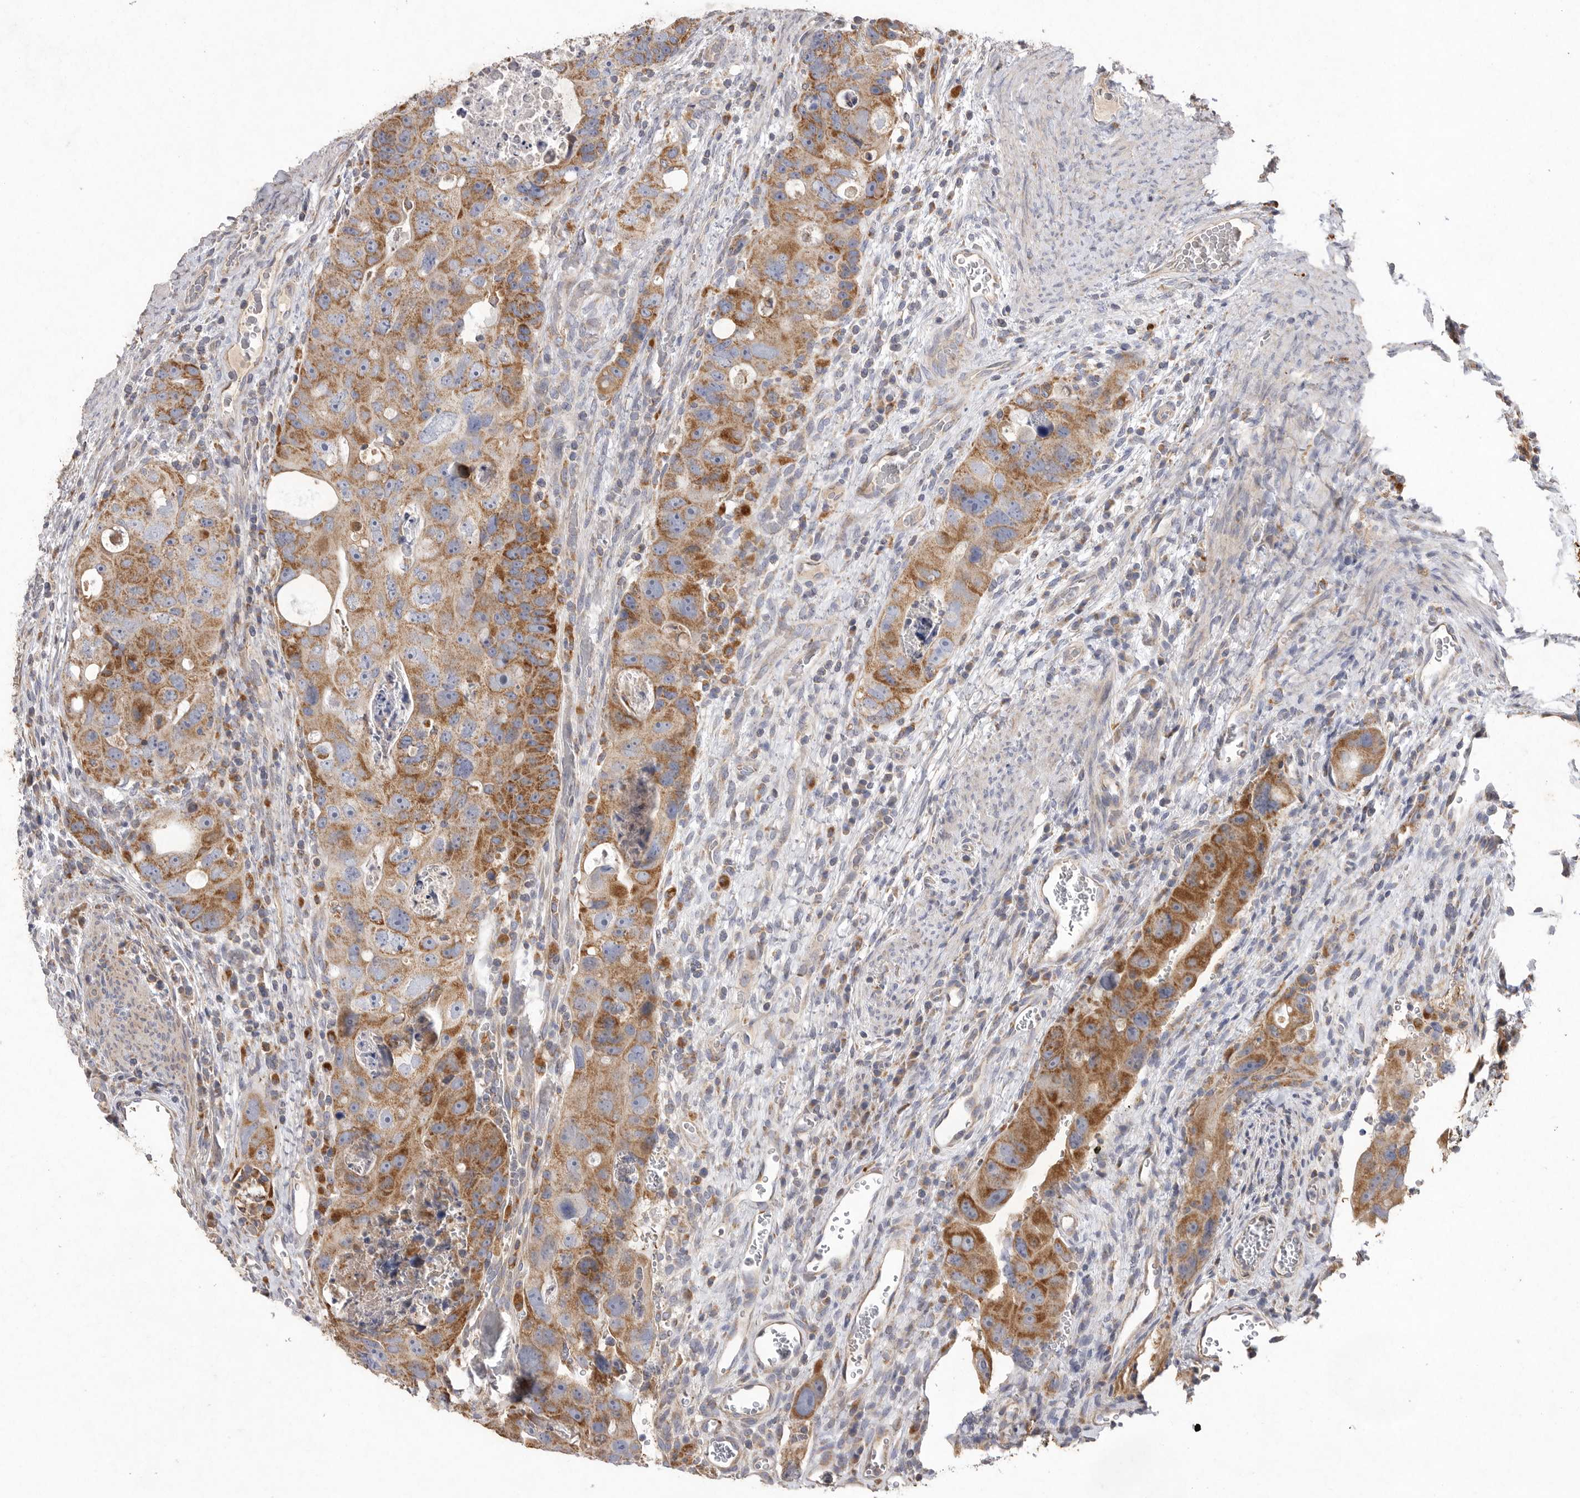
{"staining": {"intensity": "moderate", "quantity": ">75%", "location": "cytoplasmic/membranous"}, "tissue": "colorectal cancer", "cell_type": "Tumor cells", "image_type": "cancer", "snomed": [{"axis": "morphology", "description": "Adenocarcinoma, NOS"}, {"axis": "topography", "description": "Rectum"}], "caption": "IHC (DAB) staining of human colorectal cancer (adenocarcinoma) reveals moderate cytoplasmic/membranous protein positivity in approximately >75% of tumor cells.", "gene": "MRPL41", "patient": {"sex": "male", "age": 59}}